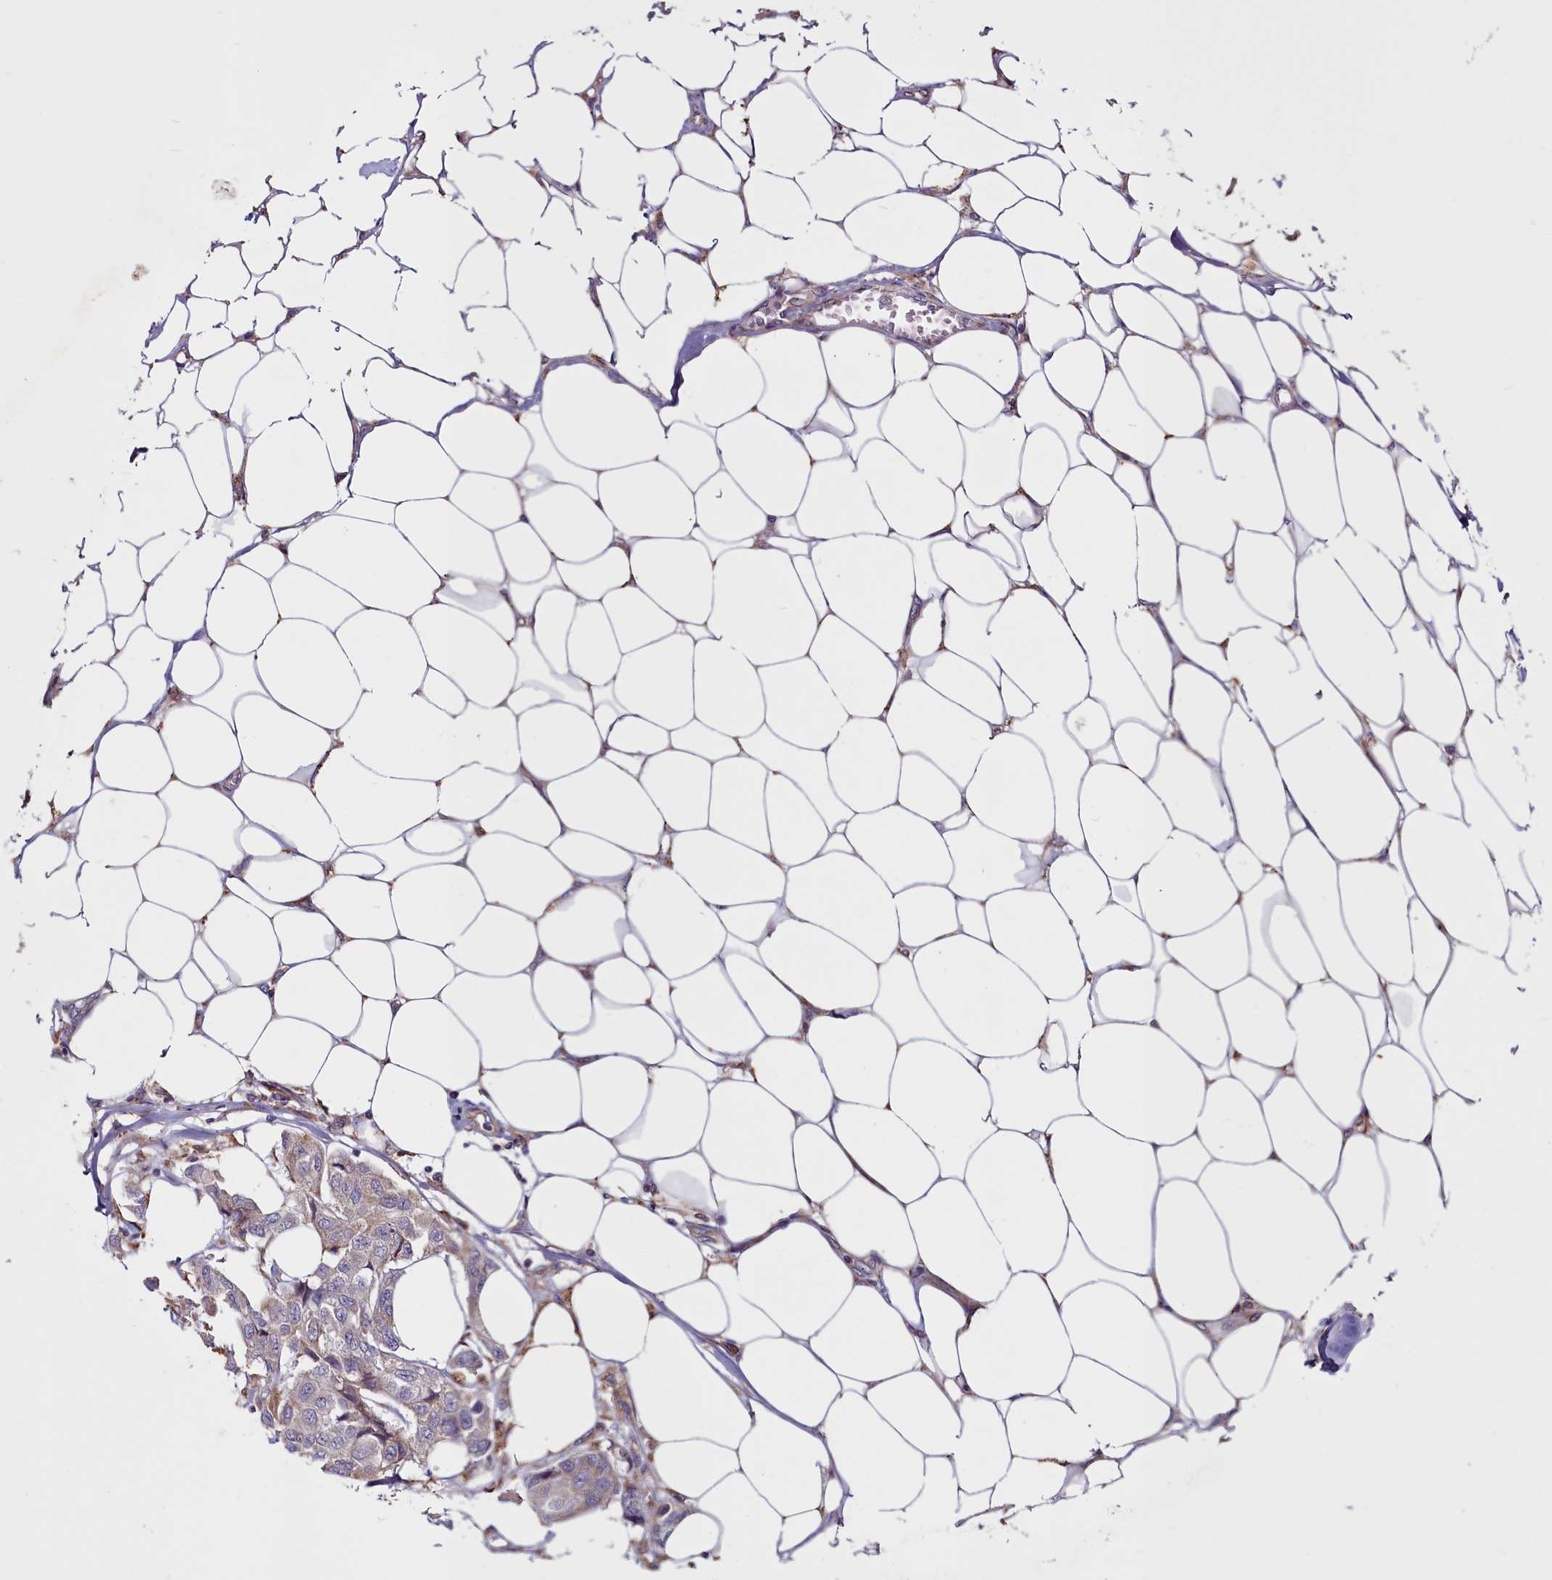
{"staining": {"intensity": "weak", "quantity": "25%-75%", "location": "cytoplasmic/membranous"}, "tissue": "breast cancer", "cell_type": "Tumor cells", "image_type": "cancer", "snomed": [{"axis": "morphology", "description": "Duct carcinoma"}, {"axis": "topography", "description": "Breast"}, {"axis": "topography", "description": "Lymph node"}], "caption": "Breast infiltrating ductal carcinoma was stained to show a protein in brown. There is low levels of weak cytoplasmic/membranous positivity in about 25%-75% of tumor cells.", "gene": "MCRIP1", "patient": {"sex": "female", "age": 80}}